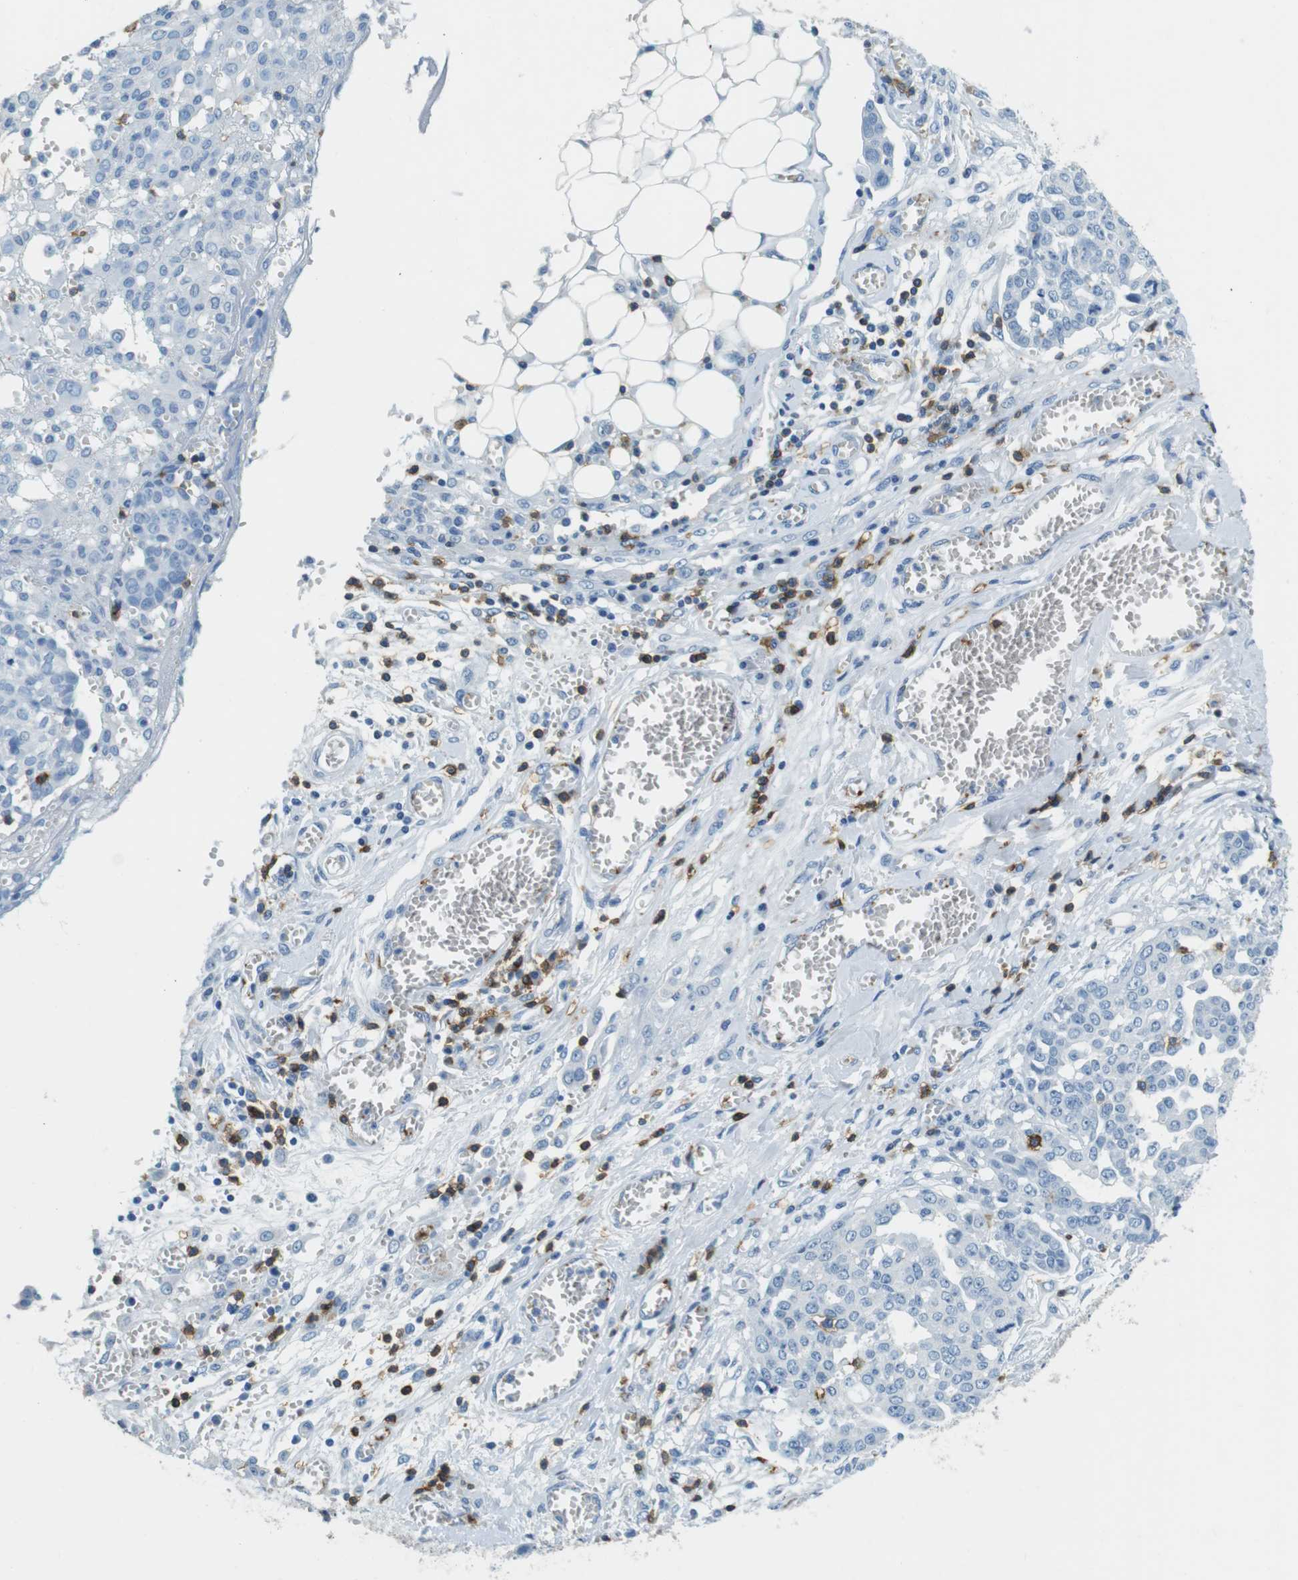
{"staining": {"intensity": "negative", "quantity": "none", "location": "none"}, "tissue": "ovarian cancer", "cell_type": "Tumor cells", "image_type": "cancer", "snomed": [{"axis": "morphology", "description": "Cystadenocarcinoma, serous, NOS"}, {"axis": "topography", "description": "Soft tissue"}, {"axis": "topography", "description": "Ovary"}], "caption": "This is an IHC micrograph of human ovarian cancer. There is no staining in tumor cells.", "gene": "LAT", "patient": {"sex": "female", "age": 57}}